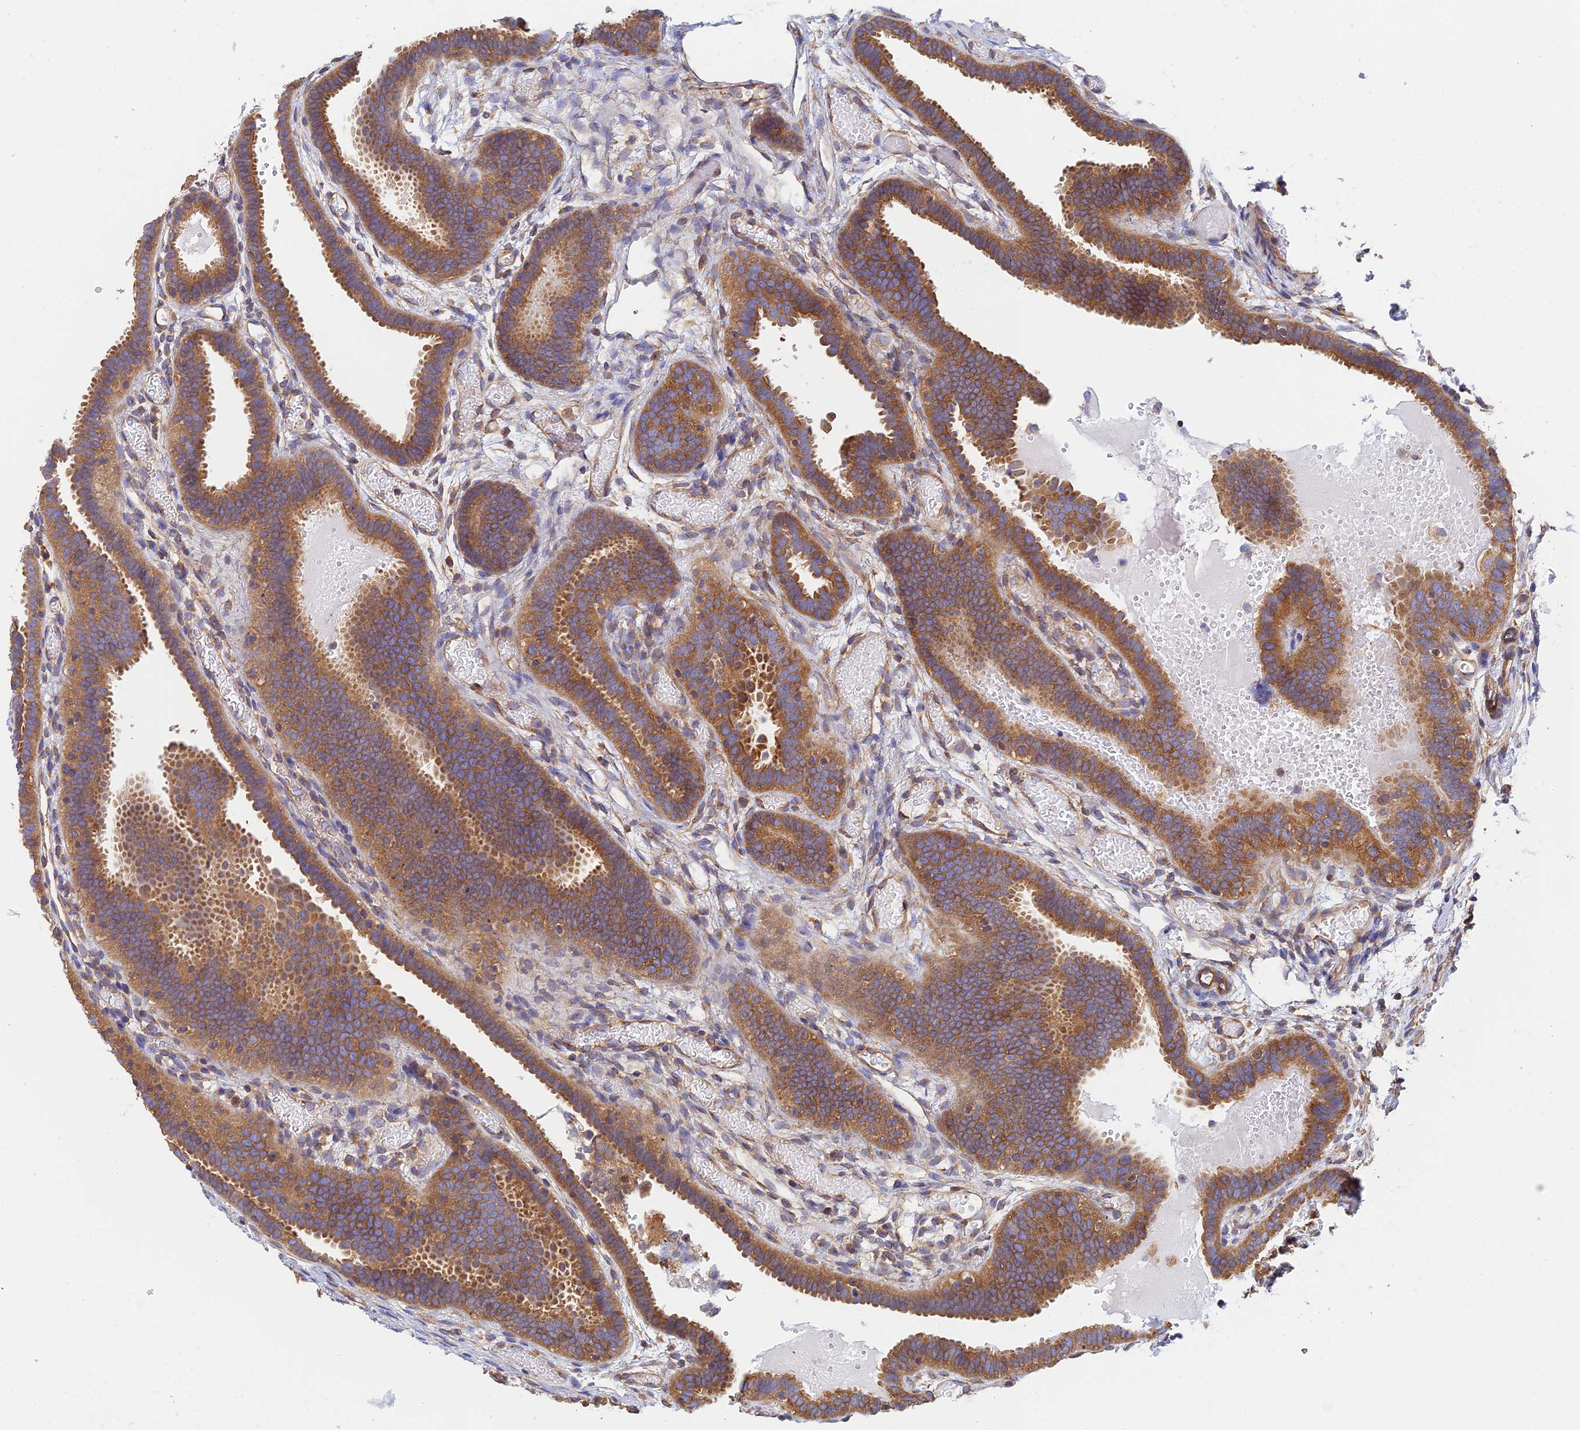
{"staining": {"intensity": "strong", "quantity": ">75%", "location": "cytoplasmic/membranous"}, "tissue": "fallopian tube", "cell_type": "Glandular cells", "image_type": "normal", "snomed": [{"axis": "morphology", "description": "Normal tissue, NOS"}, {"axis": "topography", "description": "Fallopian tube"}], "caption": "A brown stain labels strong cytoplasmic/membranous positivity of a protein in glandular cells of normal fallopian tube.", "gene": "DCTN2", "patient": {"sex": "female", "age": 37}}